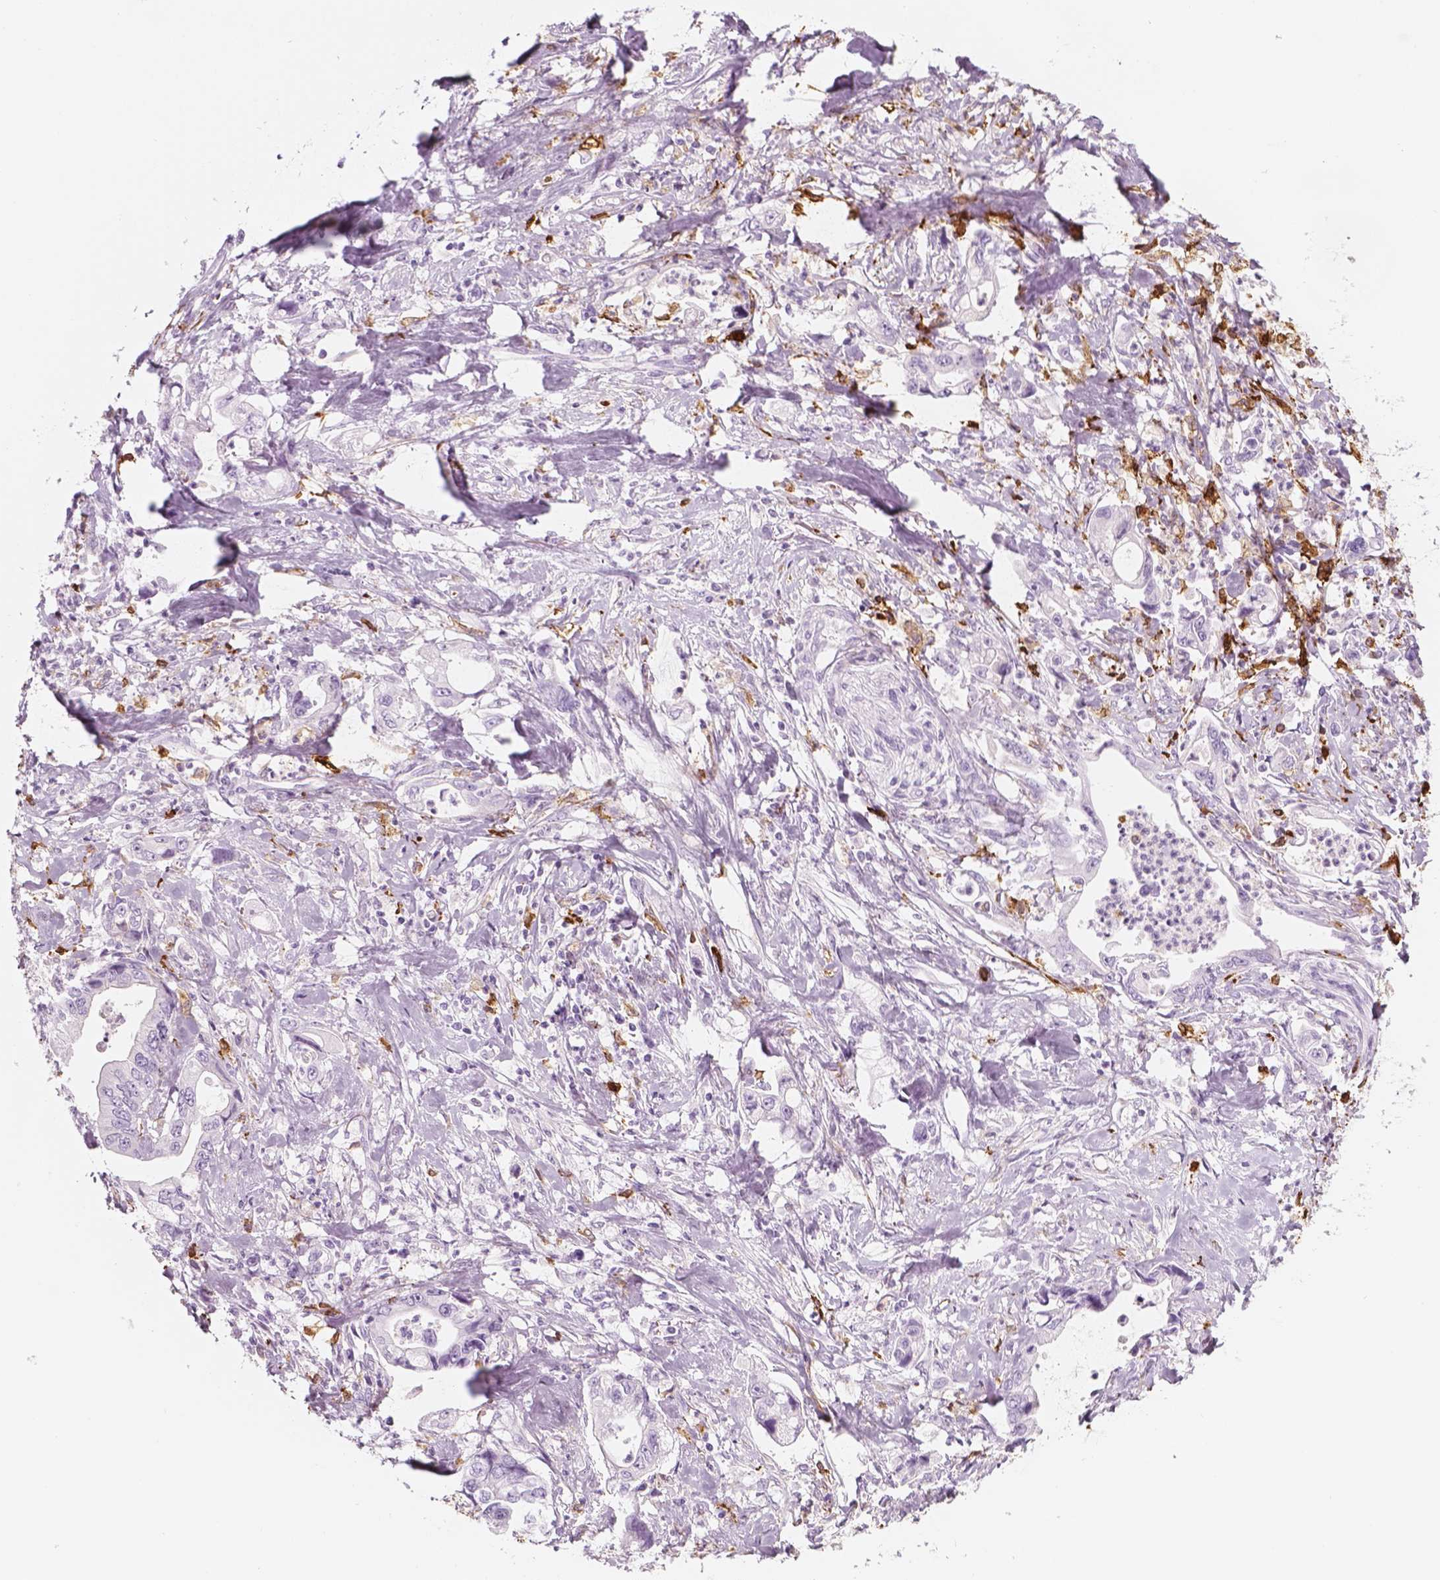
{"staining": {"intensity": "negative", "quantity": "none", "location": "none"}, "tissue": "stomach cancer", "cell_type": "Tumor cells", "image_type": "cancer", "snomed": [{"axis": "morphology", "description": "Adenocarcinoma, NOS"}, {"axis": "topography", "description": "Pancreas"}, {"axis": "topography", "description": "Stomach, upper"}], "caption": "An image of human stomach cancer is negative for staining in tumor cells.", "gene": "CES1", "patient": {"sex": "male", "age": 77}}